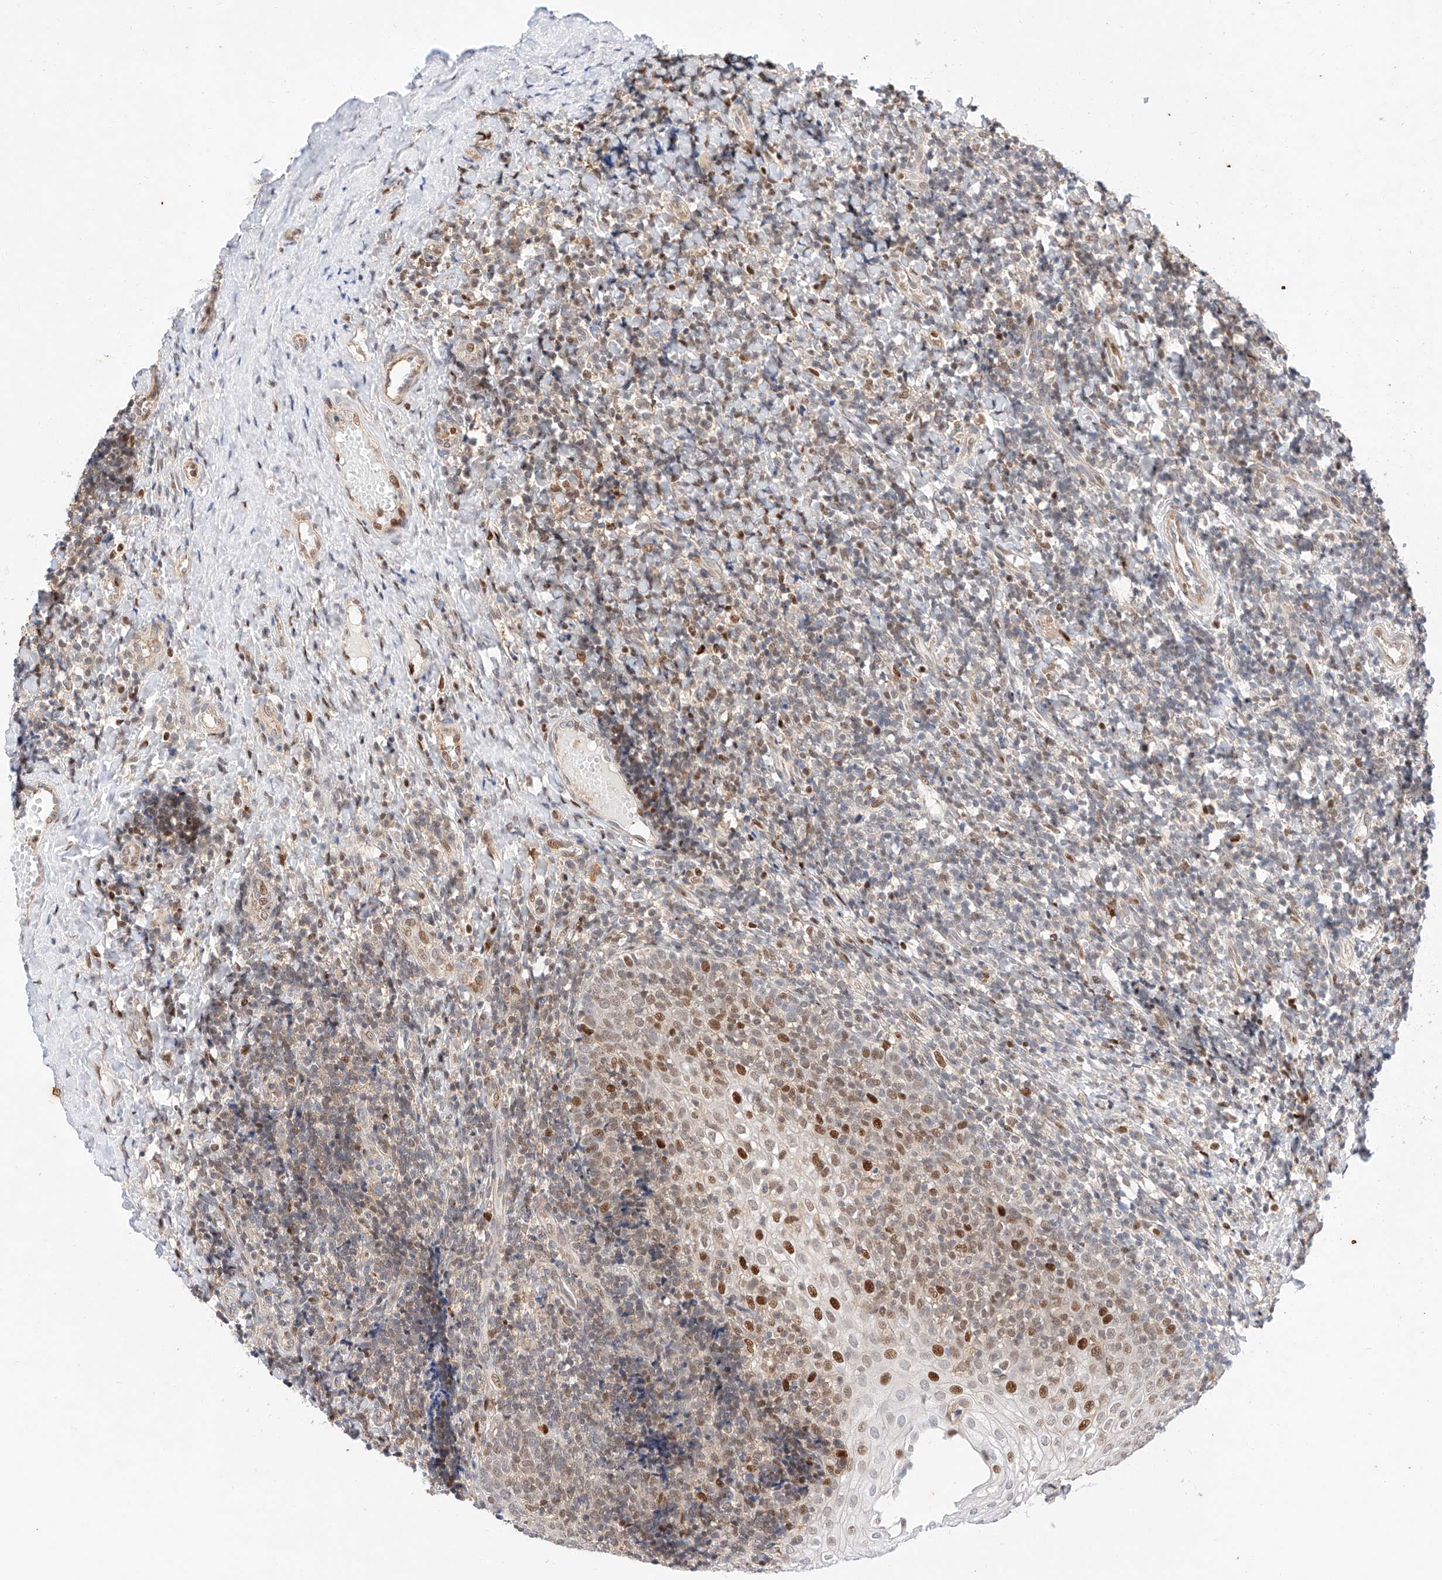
{"staining": {"intensity": "weak", "quantity": "25%-75%", "location": "nuclear"}, "tissue": "tonsil", "cell_type": "Germinal center cells", "image_type": "normal", "snomed": [{"axis": "morphology", "description": "Normal tissue, NOS"}, {"axis": "topography", "description": "Tonsil"}], "caption": "Immunohistochemical staining of benign tonsil exhibits weak nuclear protein positivity in approximately 25%-75% of germinal center cells.", "gene": "HDAC9", "patient": {"sex": "female", "age": 19}}